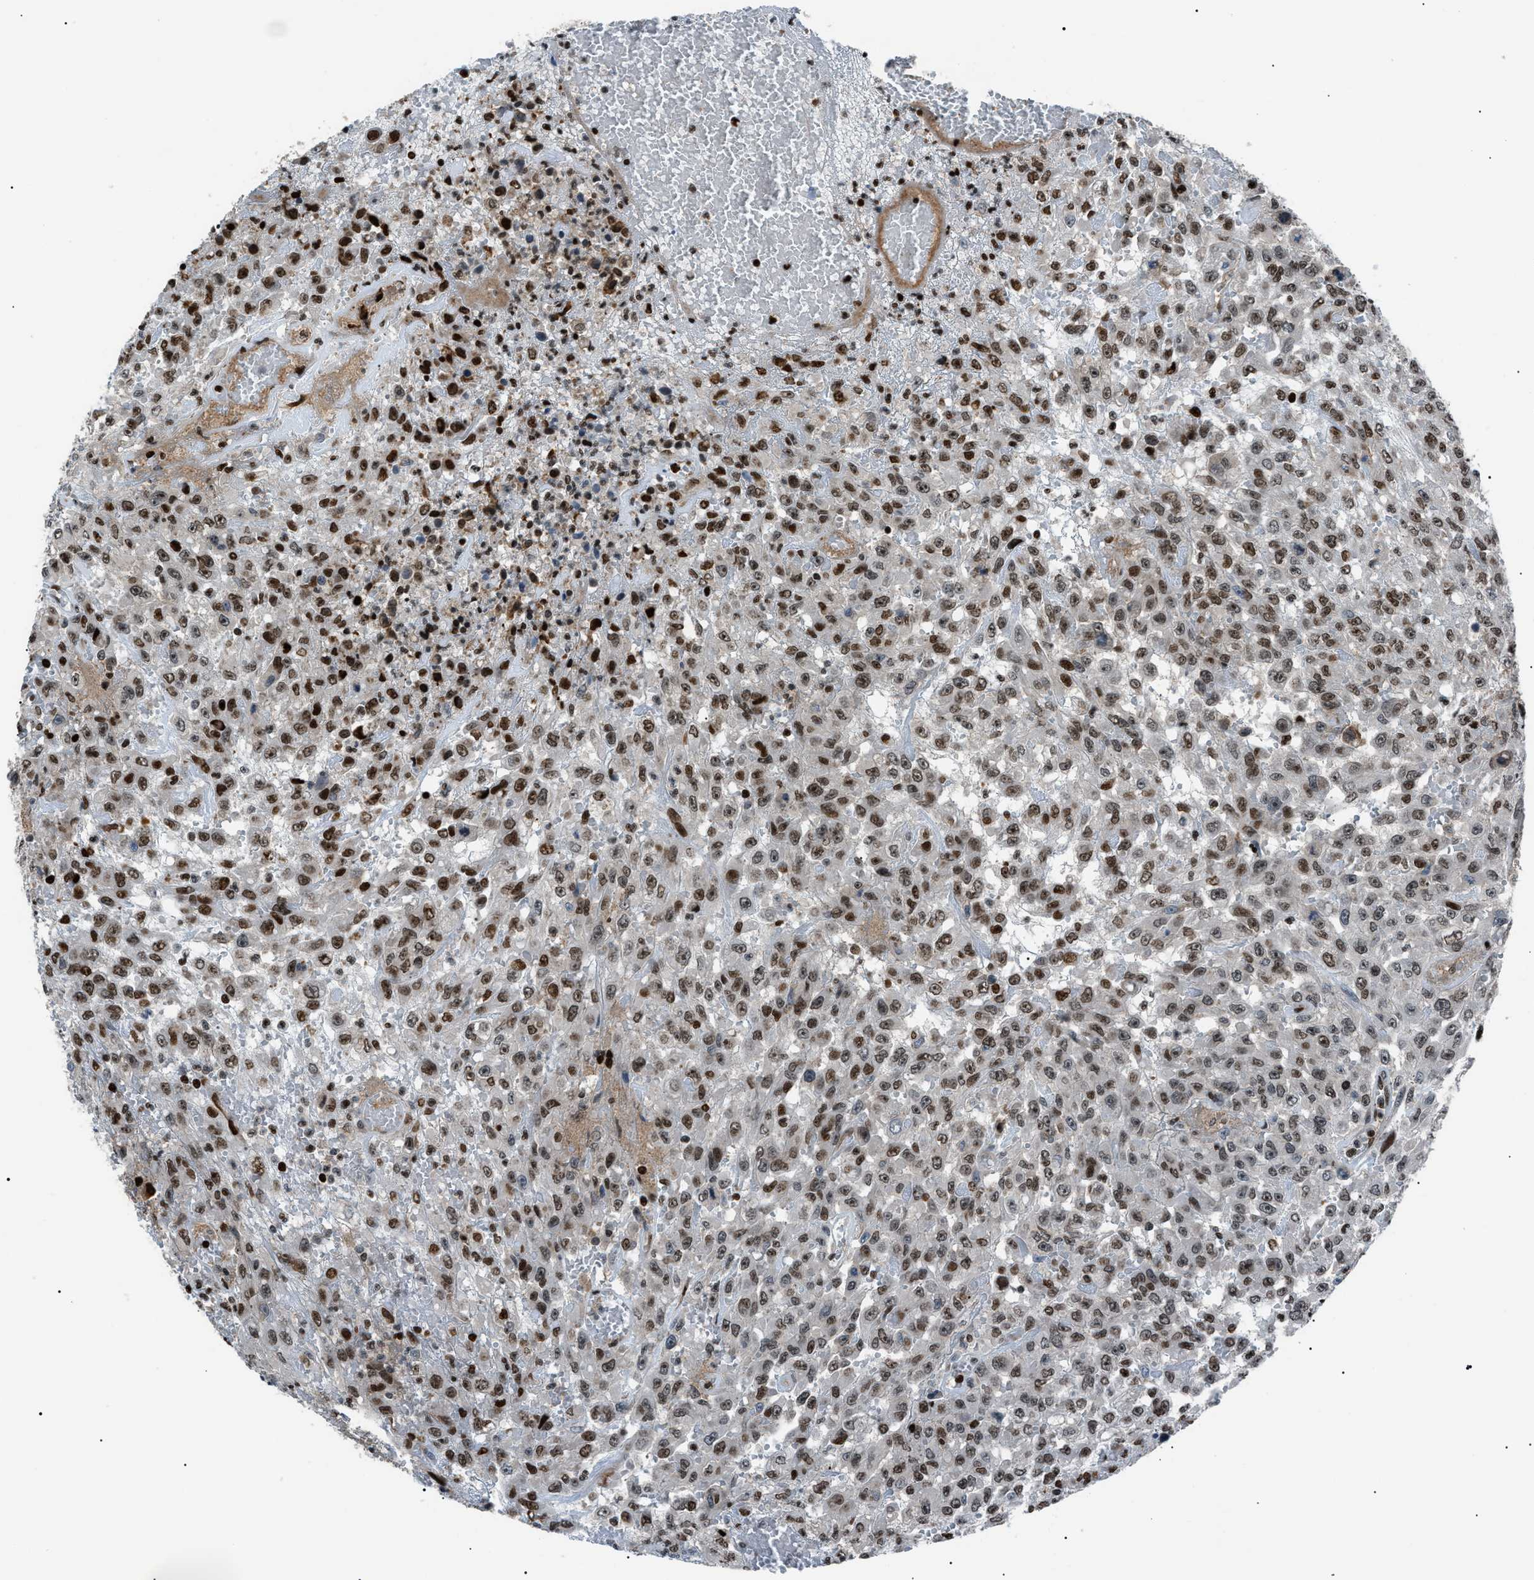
{"staining": {"intensity": "moderate", "quantity": ">75%", "location": "nuclear"}, "tissue": "urothelial cancer", "cell_type": "Tumor cells", "image_type": "cancer", "snomed": [{"axis": "morphology", "description": "Urothelial carcinoma, High grade"}, {"axis": "topography", "description": "Urinary bladder"}], "caption": "A brown stain highlights moderate nuclear expression of a protein in high-grade urothelial carcinoma tumor cells. Immunohistochemistry (ihc) stains the protein in brown and the nuclei are stained blue.", "gene": "PRKX", "patient": {"sex": "male", "age": 46}}